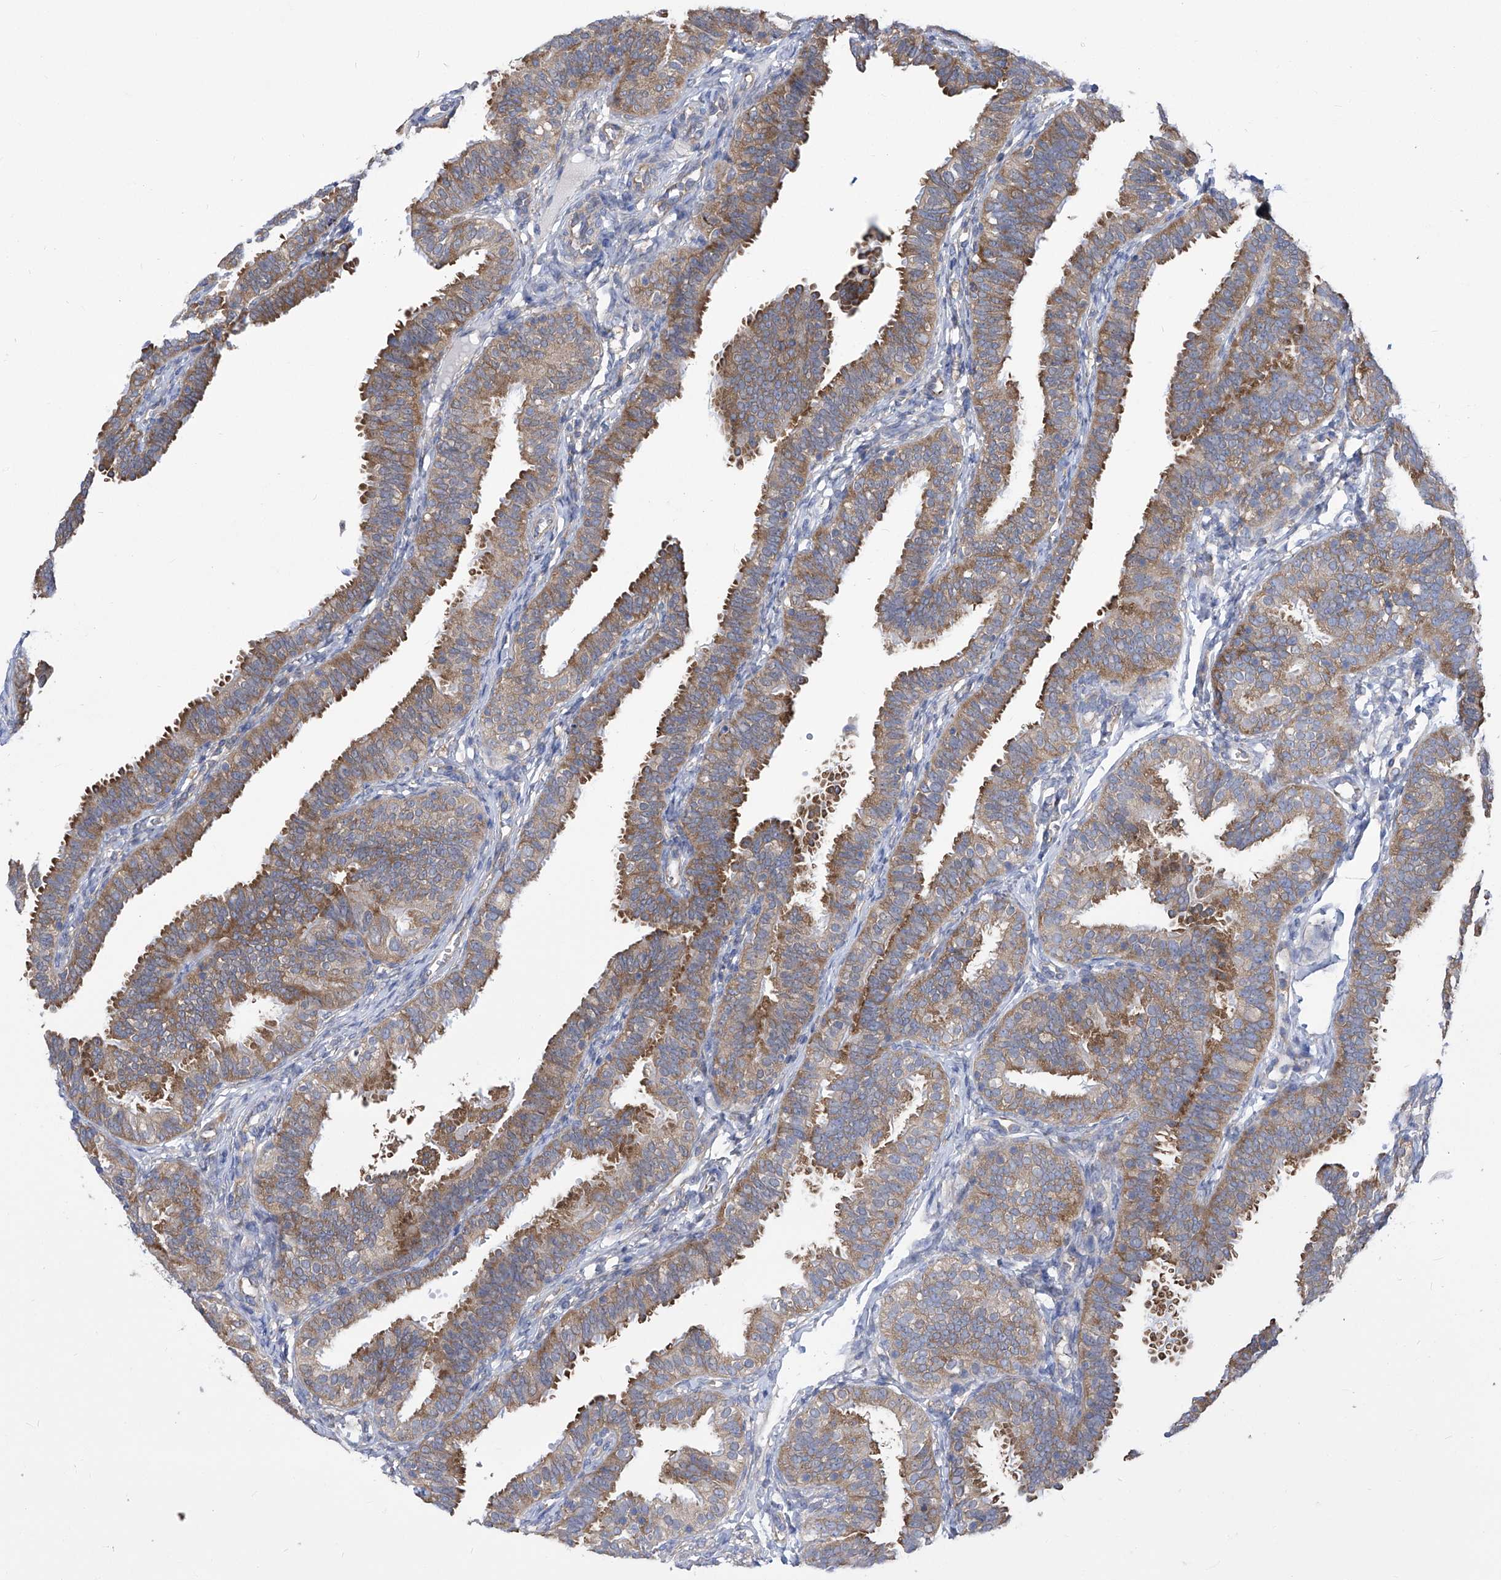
{"staining": {"intensity": "moderate", "quantity": ">75%", "location": "cytoplasmic/membranous"}, "tissue": "fallopian tube", "cell_type": "Glandular cells", "image_type": "normal", "snomed": [{"axis": "morphology", "description": "Normal tissue, NOS"}, {"axis": "topography", "description": "Fallopian tube"}], "caption": "Fallopian tube stained with DAB immunohistochemistry (IHC) demonstrates medium levels of moderate cytoplasmic/membranous expression in about >75% of glandular cells.", "gene": "EIF3M", "patient": {"sex": "female", "age": 35}}